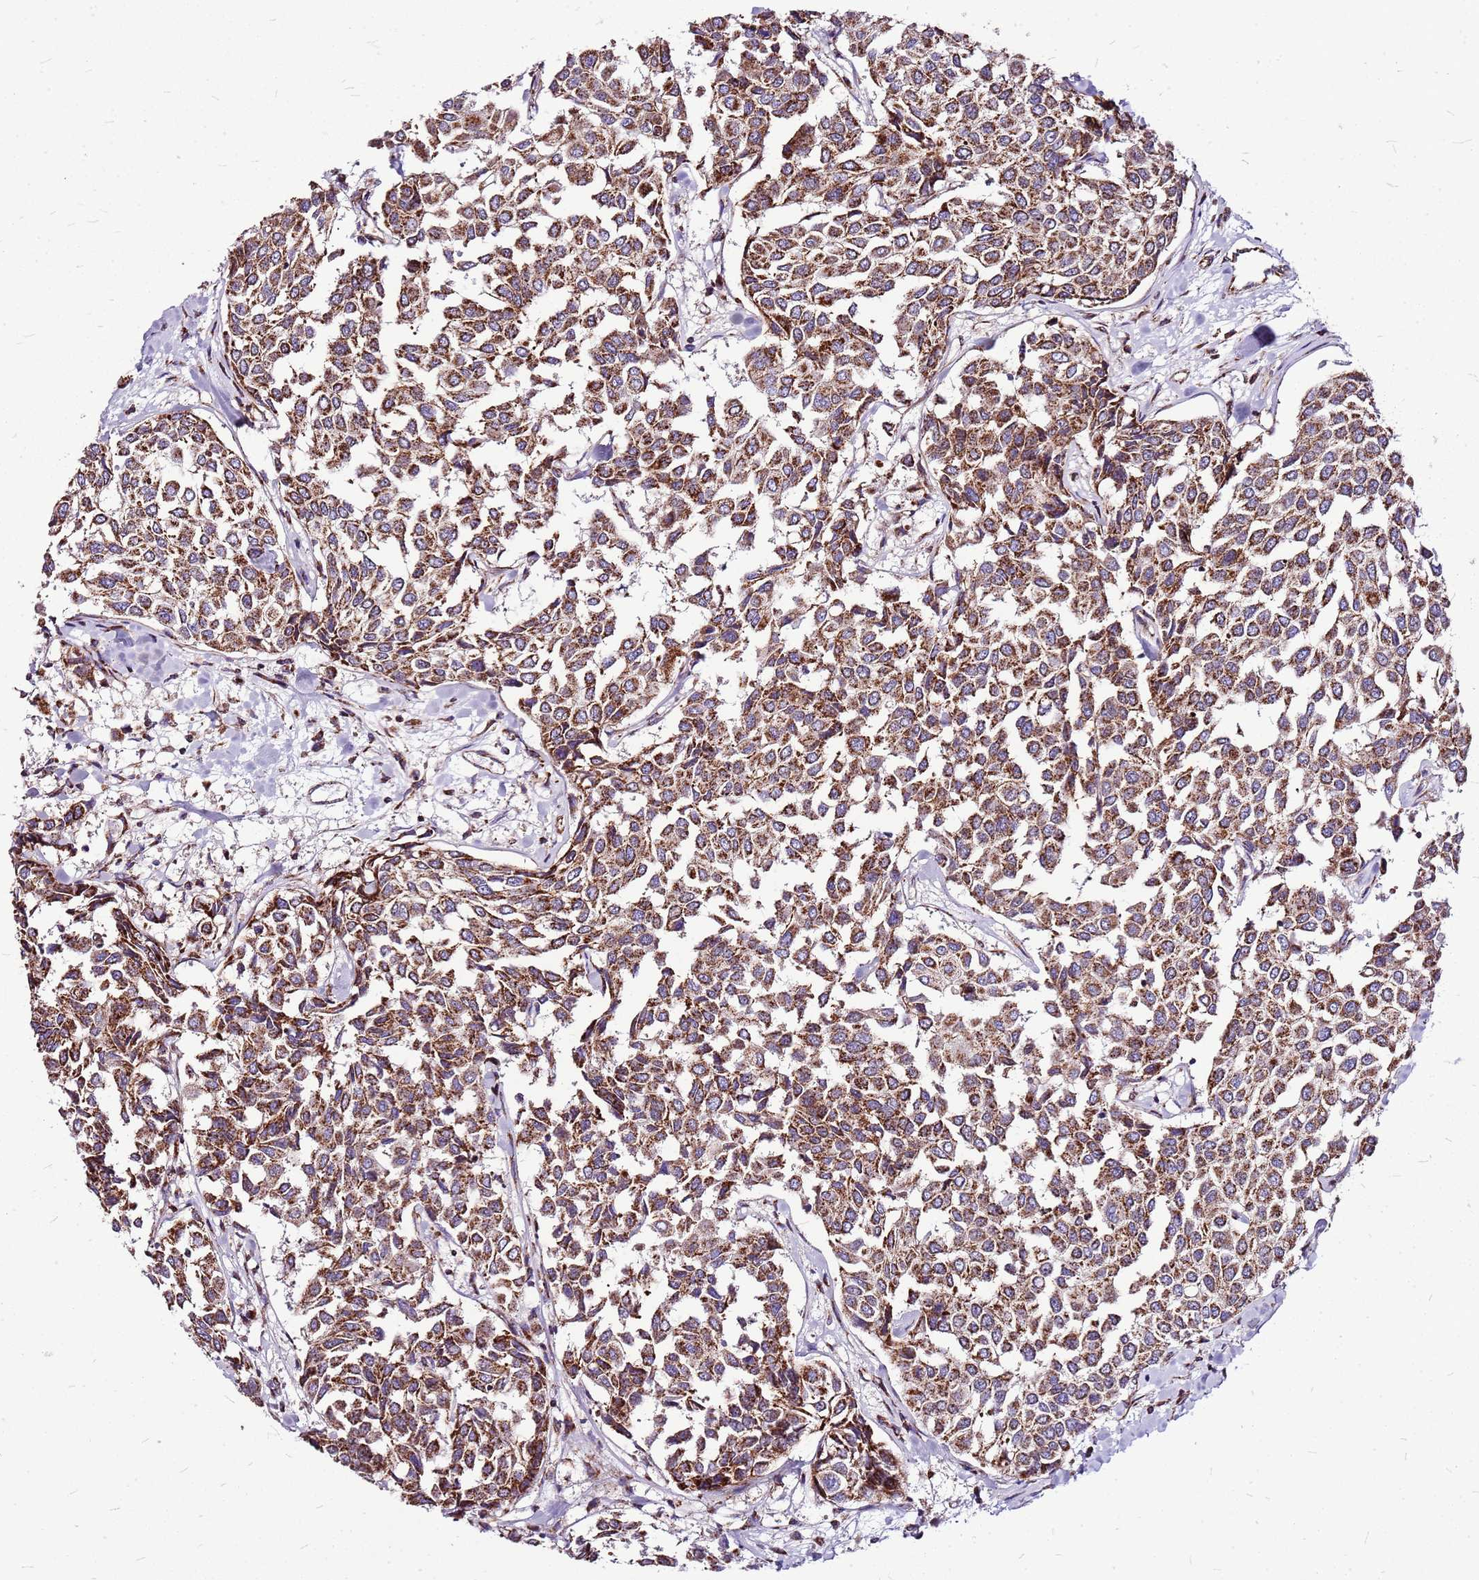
{"staining": {"intensity": "moderate", "quantity": ">75%", "location": "cytoplasmic/membranous"}, "tissue": "breast cancer", "cell_type": "Tumor cells", "image_type": "cancer", "snomed": [{"axis": "morphology", "description": "Duct carcinoma"}, {"axis": "topography", "description": "Breast"}], "caption": "An immunohistochemistry (IHC) histopathology image of neoplastic tissue is shown. Protein staining in brown labels moderate cytoplasmic/membranous positivity in breast cancer (infiltrating ductal carcinoma) within tumor cells.", "gene": "OR51T1", "patient": {"sex": "female", "age": 55}}